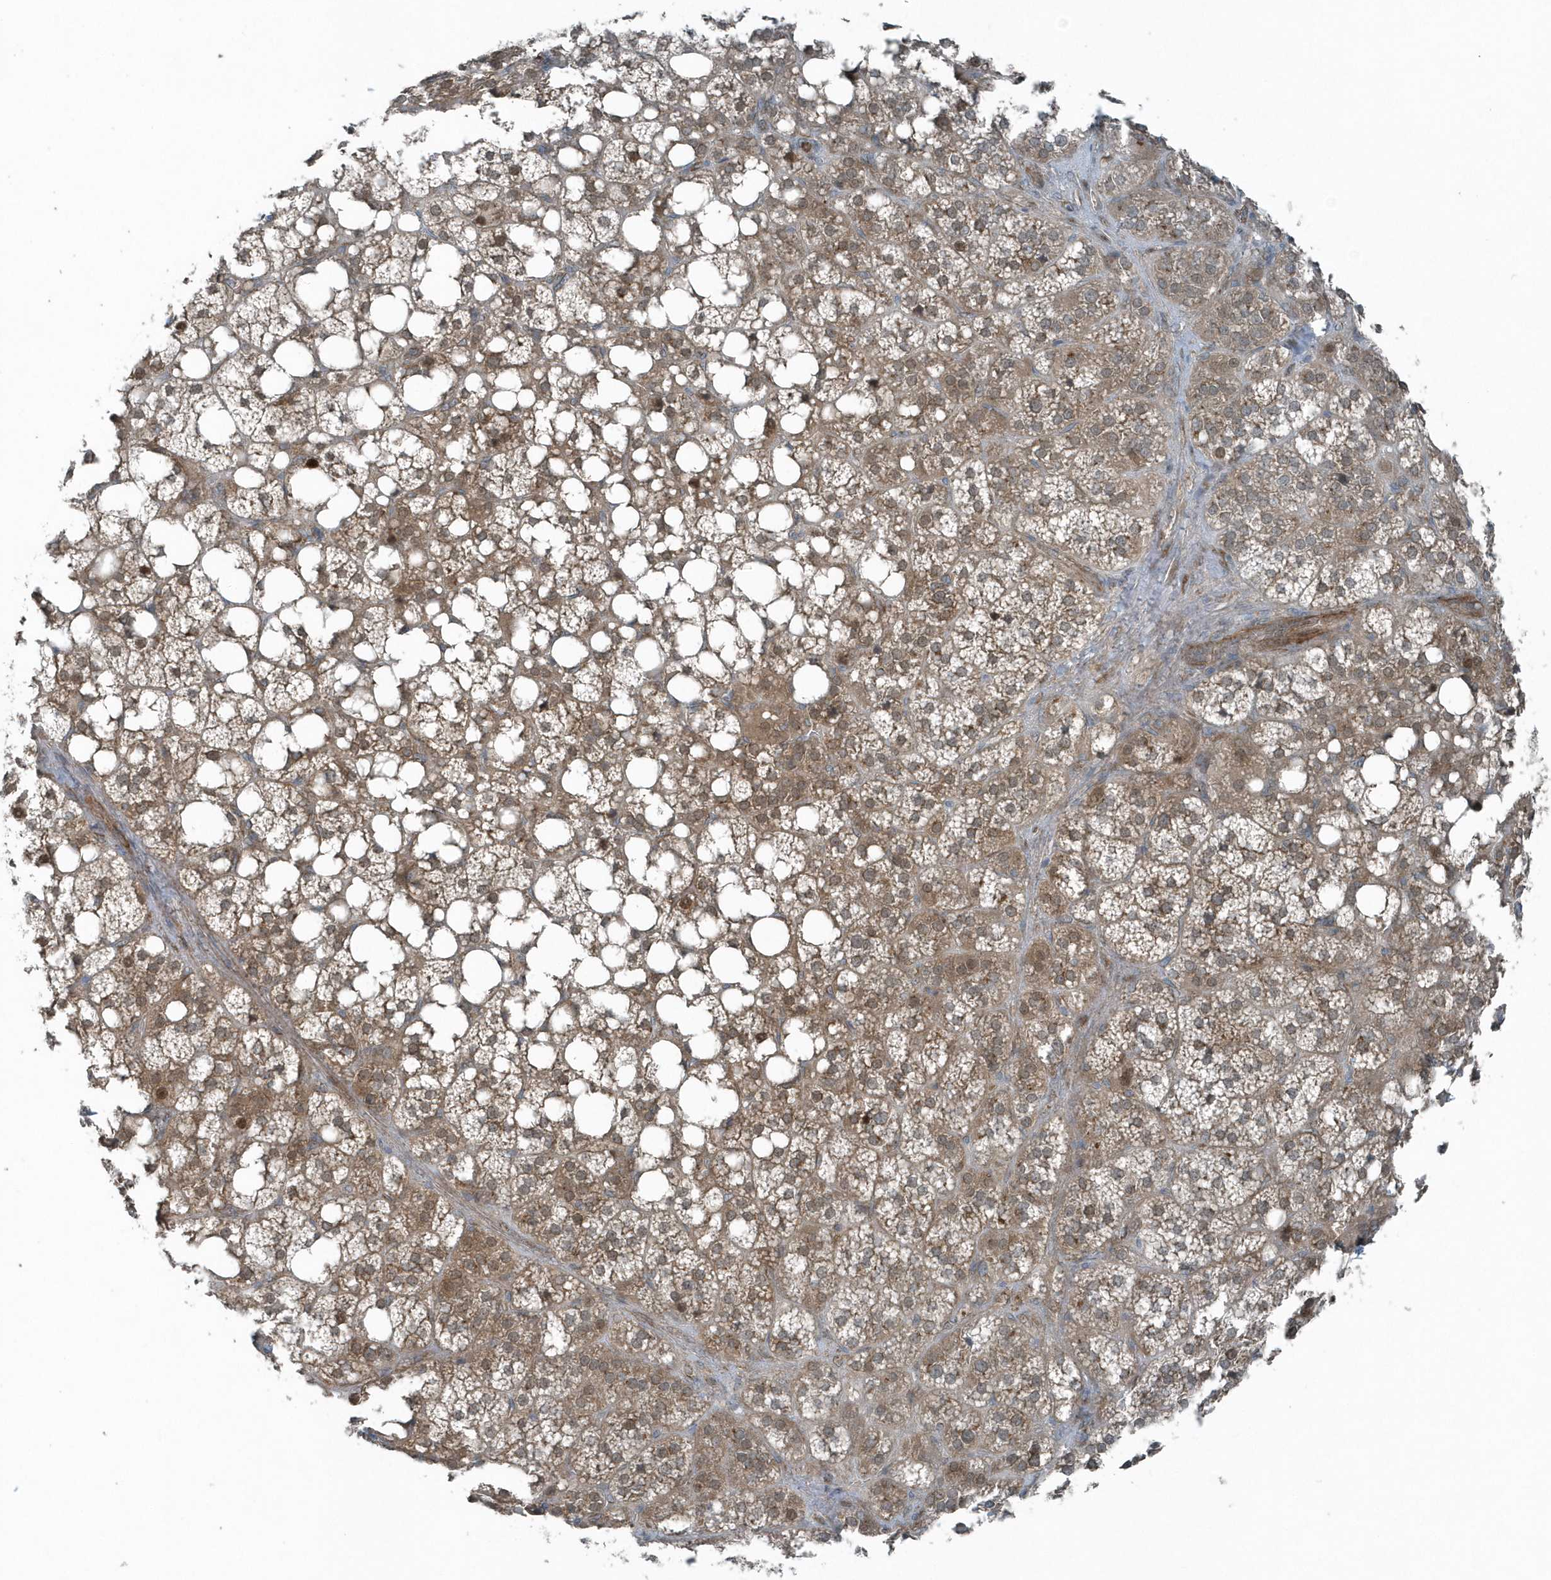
{"staining": {"intensity": "strong", "quantity": "25%-75%", "location": "cytoplasmic/membranous,nuclear"}, "tissue": "adrenal gland", "cell_type": "Glandular cells", "image_type": "normal", "snomed": [{"axis": "morphology", "description": "Normal tissue, NOS"}, {"axis": "topography", "description": "Adrenal gland"}], "caption": "A high-resolution histopathology image shows IHC staining of normal adrenal gland, which demonstrates strong cytoplasmic/membranous,nuclear positivity in approximately 25%-75% of glandular cells. (IHC, brightfield microscopy, high magnification).", "gene": "GCC2", "patient": {"sex": "female", "age": 59}}